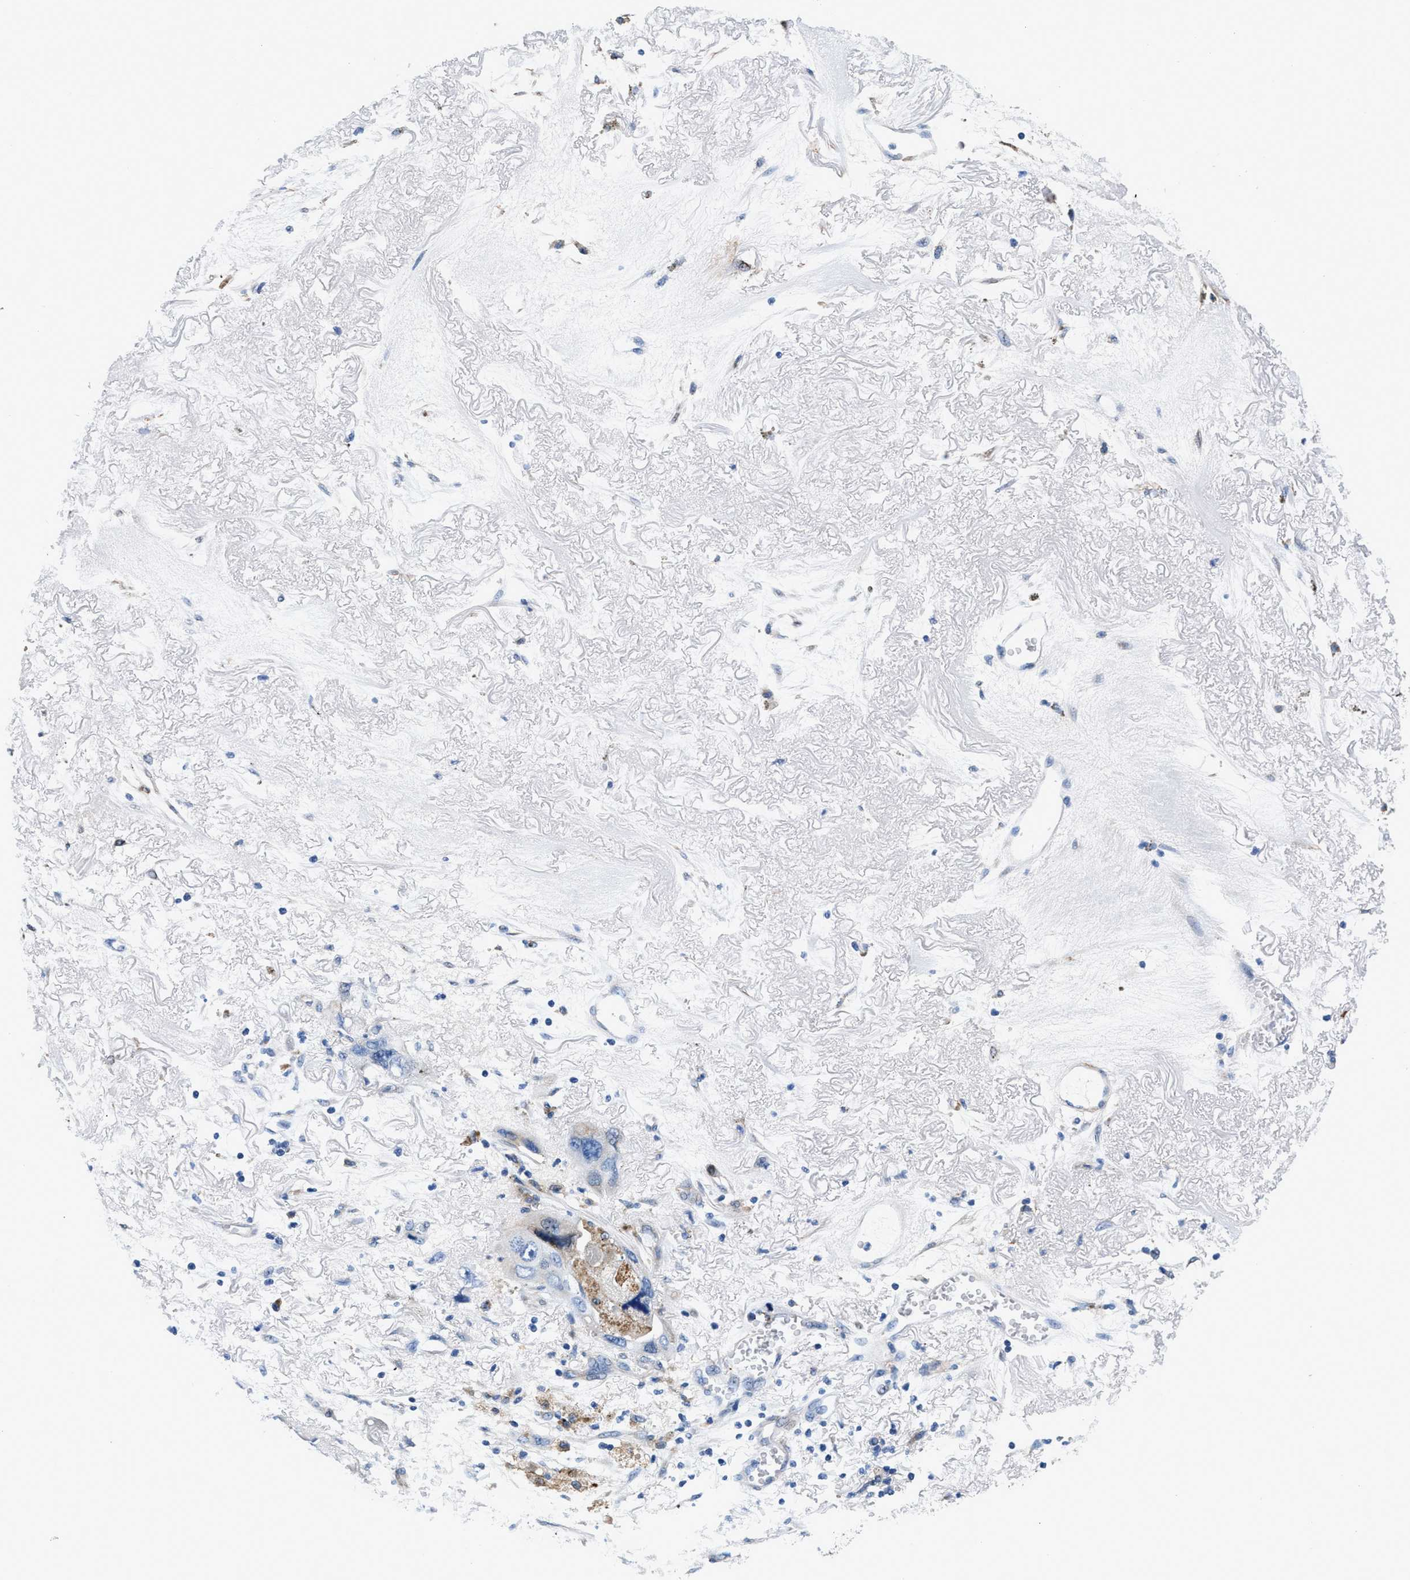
{"staining": {"intensity": "negative", "quantity": "none", "location": "none"}, "tissue": "lung cancer", "cell_type": "Tumor cells", "image_type": "cancer", "snomed": [{"axis": "morphology", "description": "Squamous cell carcinoma, NOS"}, {"axis": "topography", "description": "Lung"}], "caption": "Immunohistochemistry of human lung cancer (squamous cell carcinoma) demonstrates no staining in tumor cells. The staining was performed using DAB to visualize the protein expression in brown, while the nuclei were stained in blue with hematoxylin (Magnification: 20x).", "gene": "SLFN11", "patient": {"sex": "female", "age": 73}}